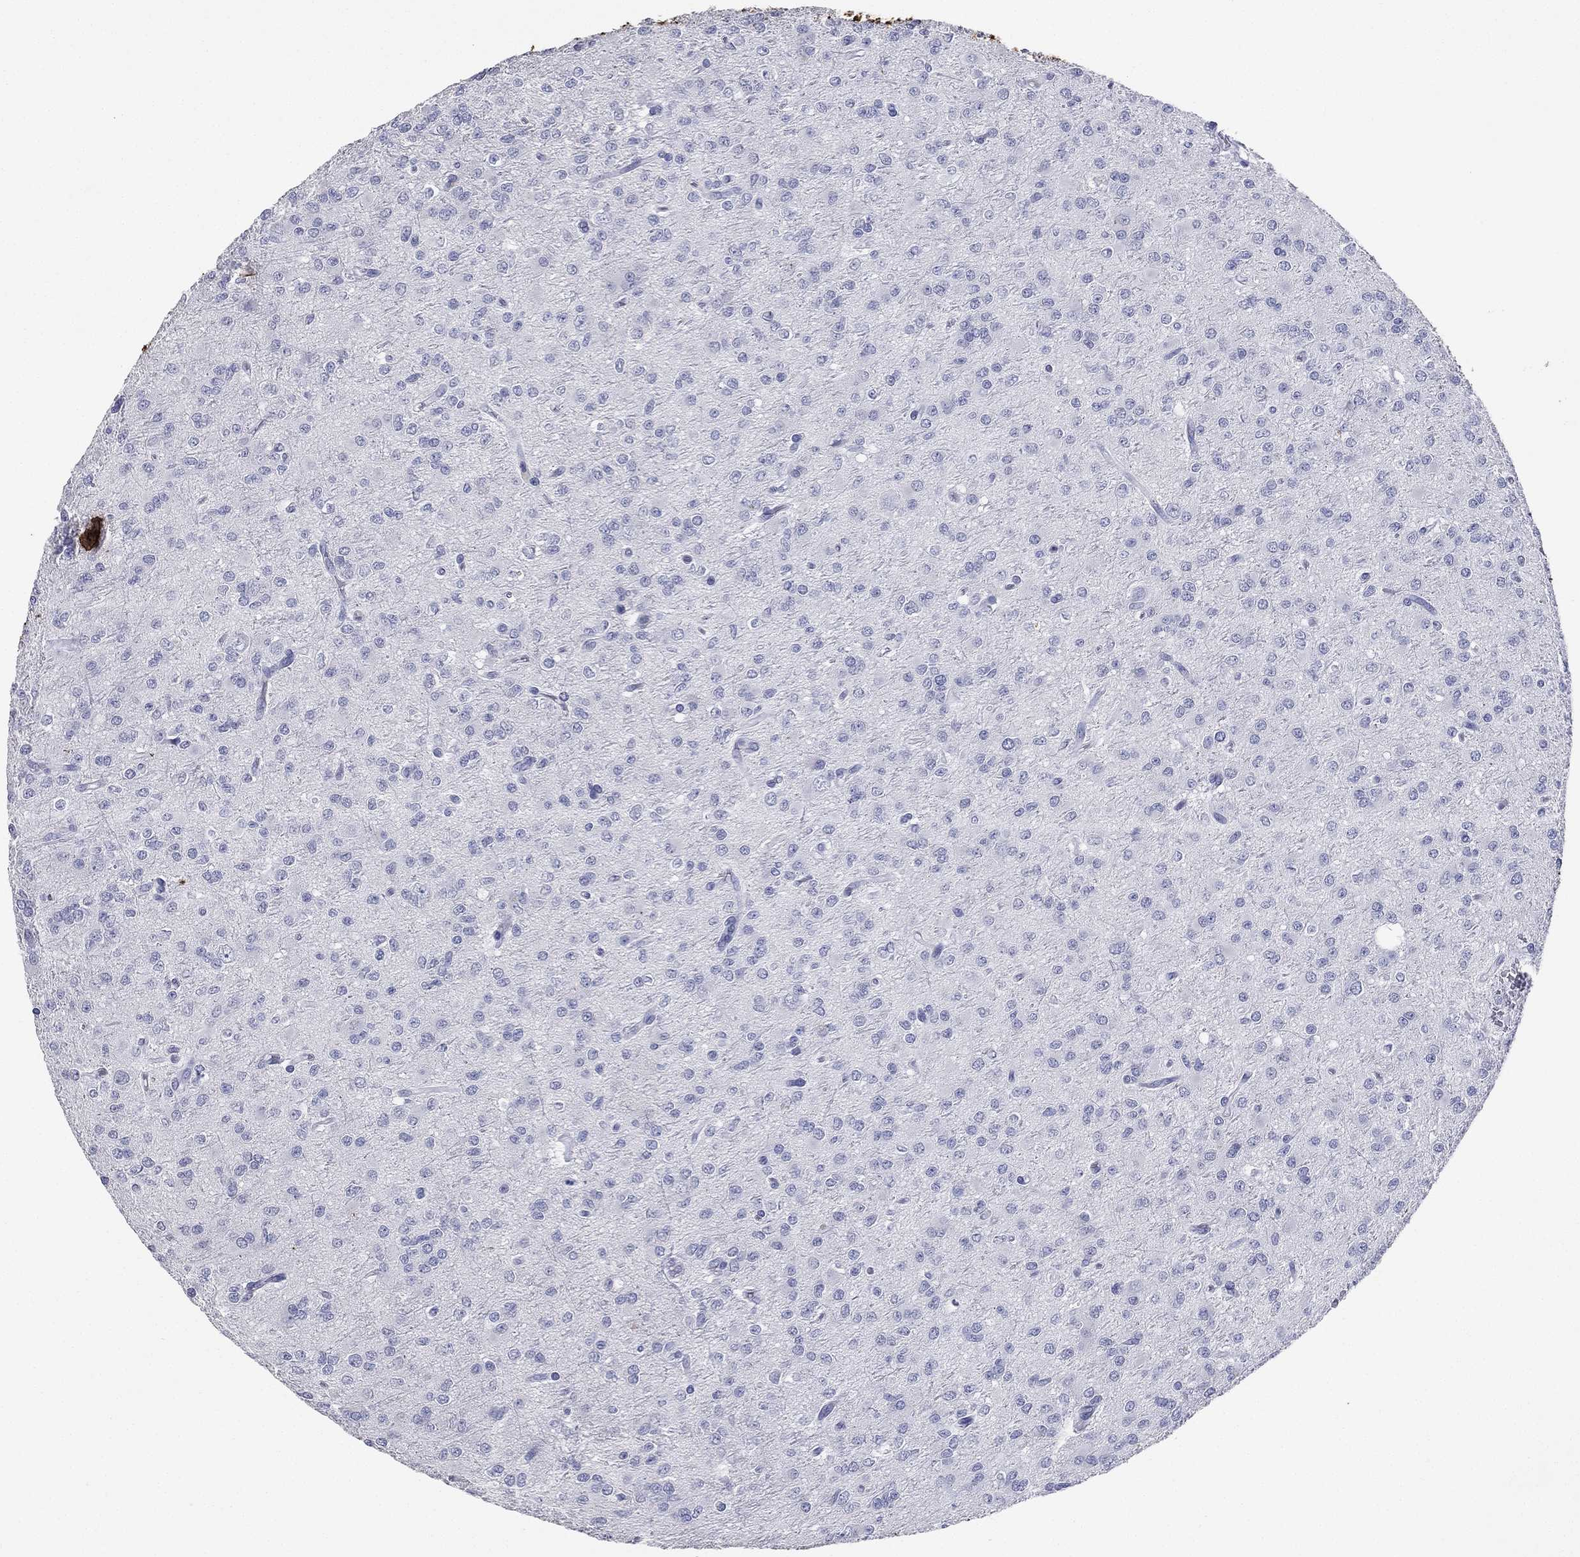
{"staining": {"intensity": "negative", "quantity": "none", "location": "none"}, "tissue": "glioma", "cell_type": "Tumor cells", "image_type": "cancer", "snomed": [{"axis": "morphology", "description": "Glioma, malignant, Low grade"}, {"axis": "topography", "description": "Brain"}], "caption": "The histopathology image reveals no staining of tumor cells in glioma.", "gene": "KRT7", "patient": {"sex": "male", "age": 27}}